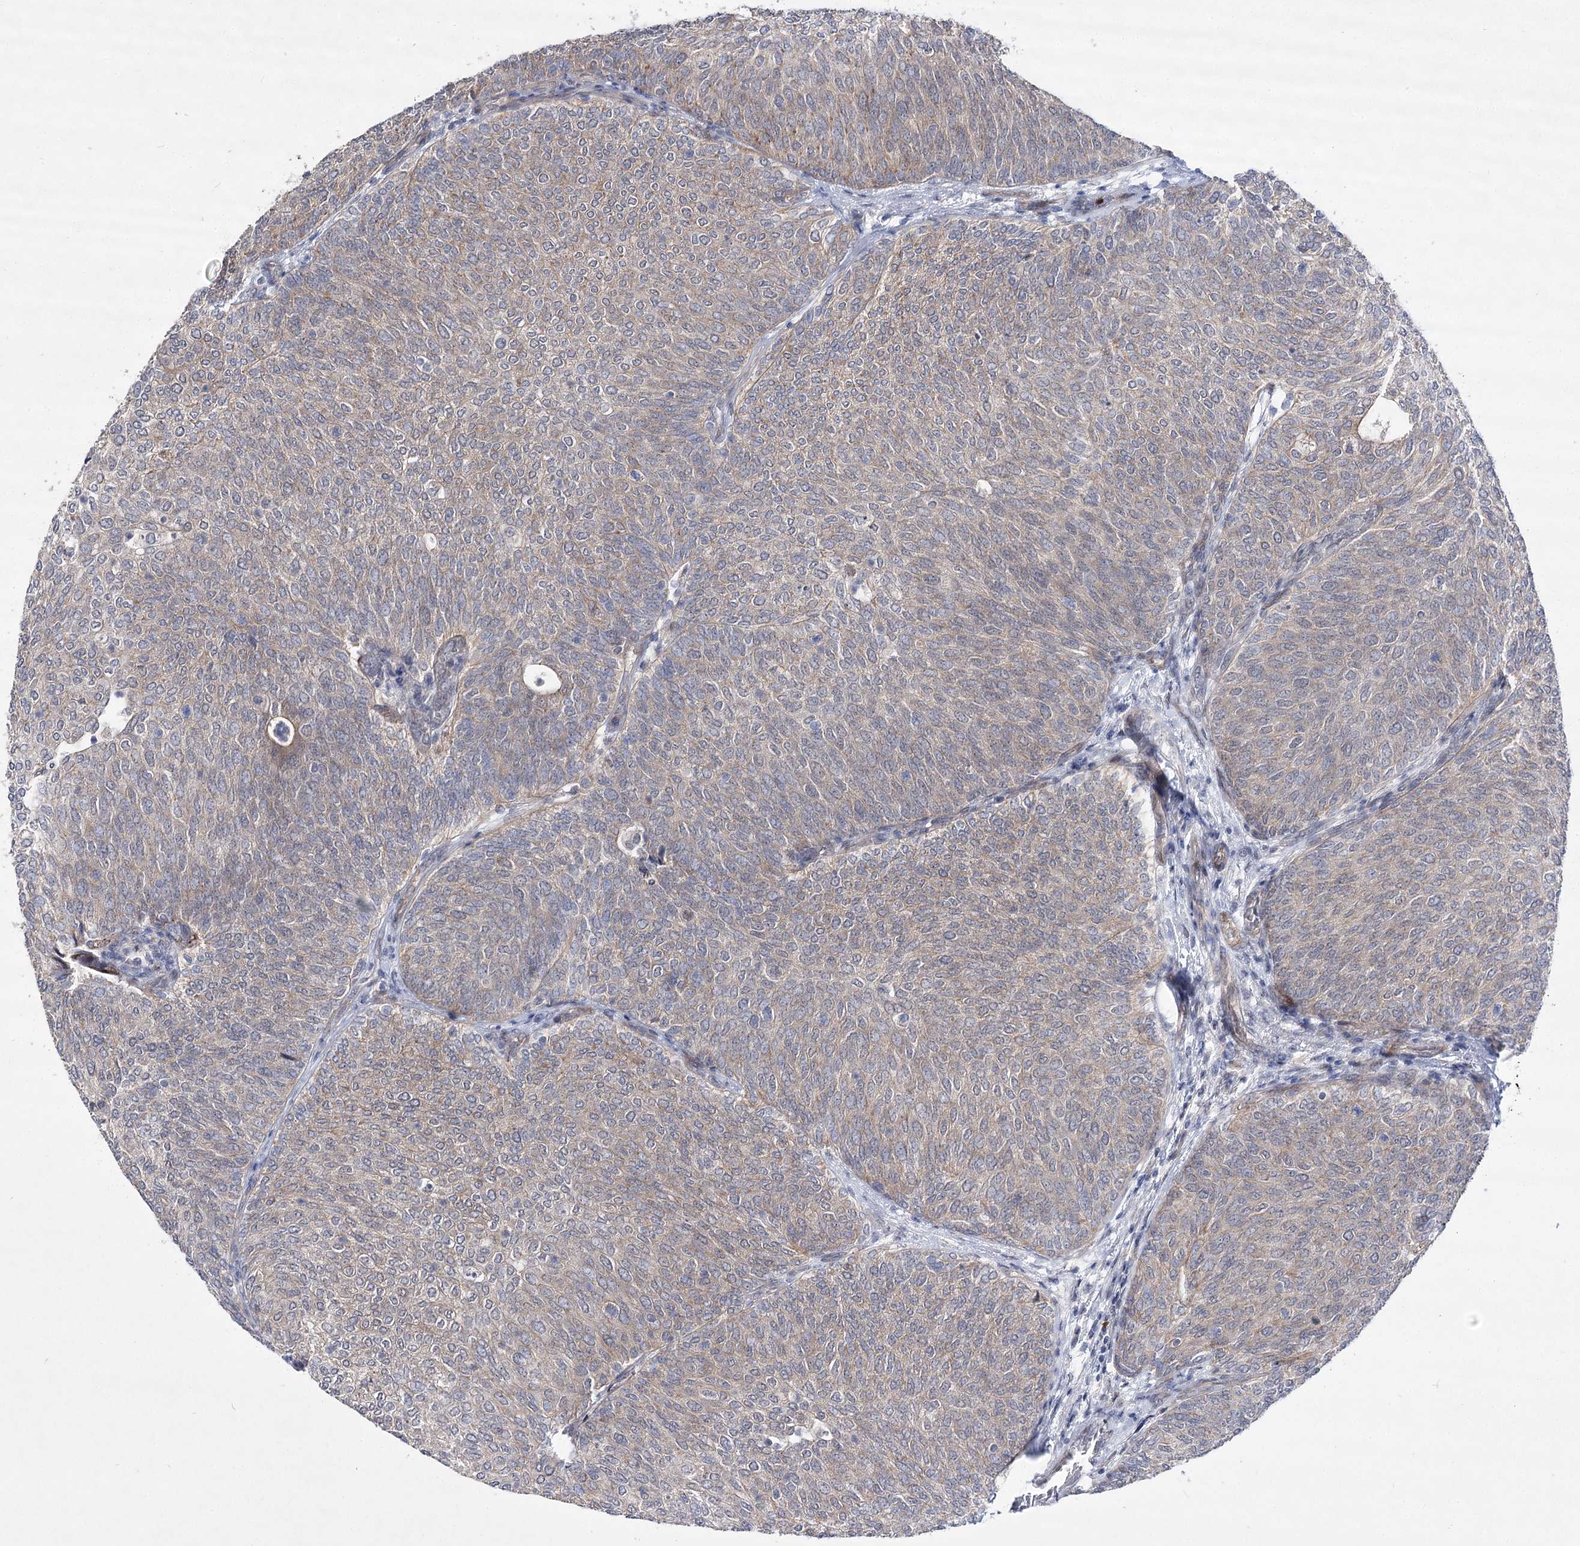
{"staining": {"intensity": "weak", "quantity": "25%-75%", "location": "cytoplasmic/membranous"}, "tissue": "urothelial cancer", "cell_type": "Tumor cells", "image_type": "cancer", "snomed": [{"axis": "morphology", "description": "Urothelial carcinoma, Low grade"}, {"axis": "topography", "description": "Urinary bladder"}], "caption": "A micrograph of urothelial carcinoma (low-grade) stained for a protein demonstrates weak cytoplasmic/membranous brown staining in tumor cells.", "gene": "ARHGAP32", "patient": {"sex": "female", "age": 79}}